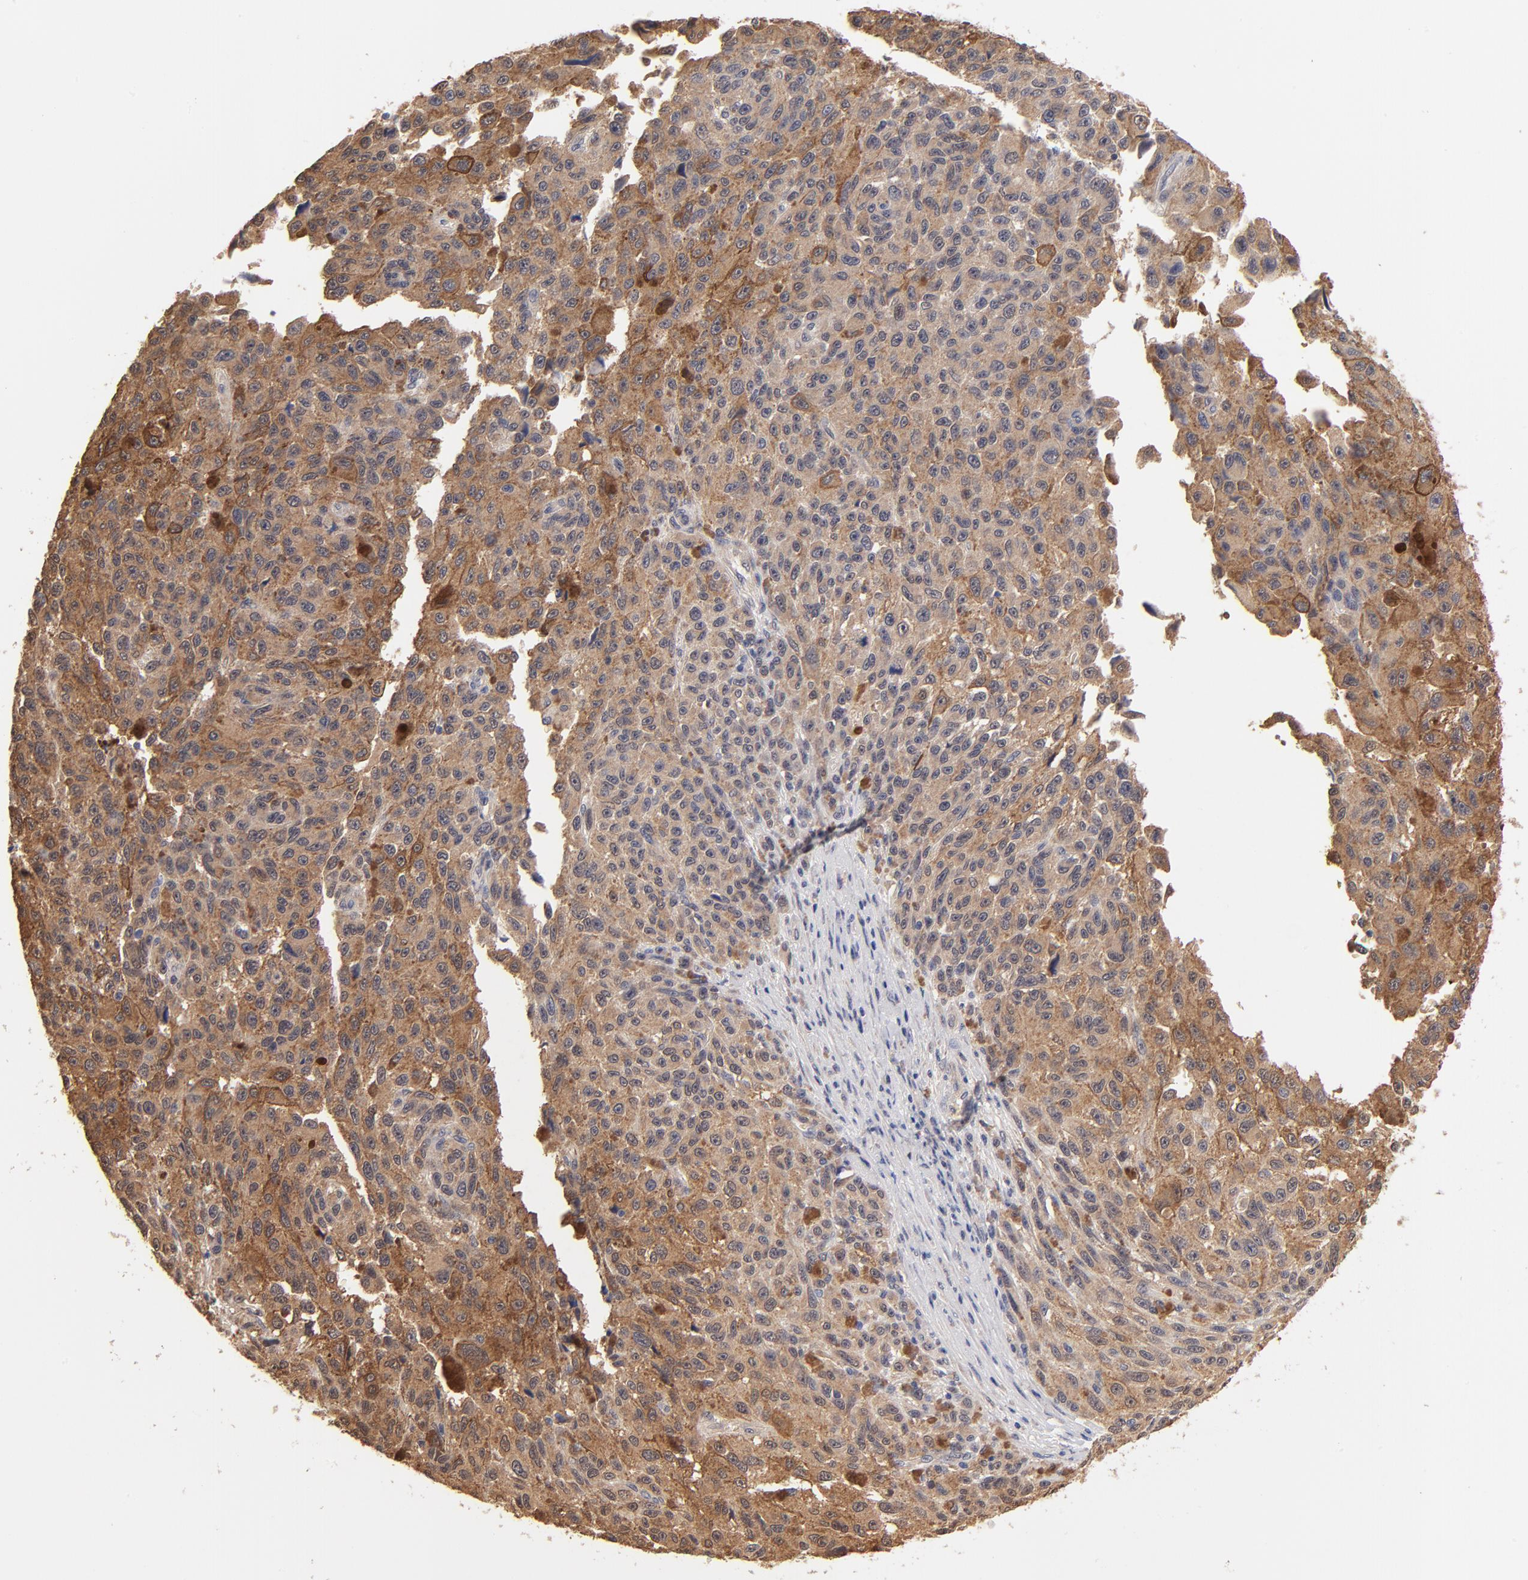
{"staining": {"intensity": "weak", "quantity": ">75%", "location": "cytoplasmic/membranous"}, "tissue": "melanoma", "cell_type": "Tumor cells", "image_type": "cancer", "snomed": [{"axis": "morphology", "description": "Malignant melanoma, NOS"}, {"axis": "topography", "description": "Skin"}], "caption": "Malignant melanoma stained with a brown dye reveals weak cytoplasmic/membranous positive positivity in about >75% of tumor cells.", "gene": "TXNL1", "patient": {"sex": "male", "age": 81}}